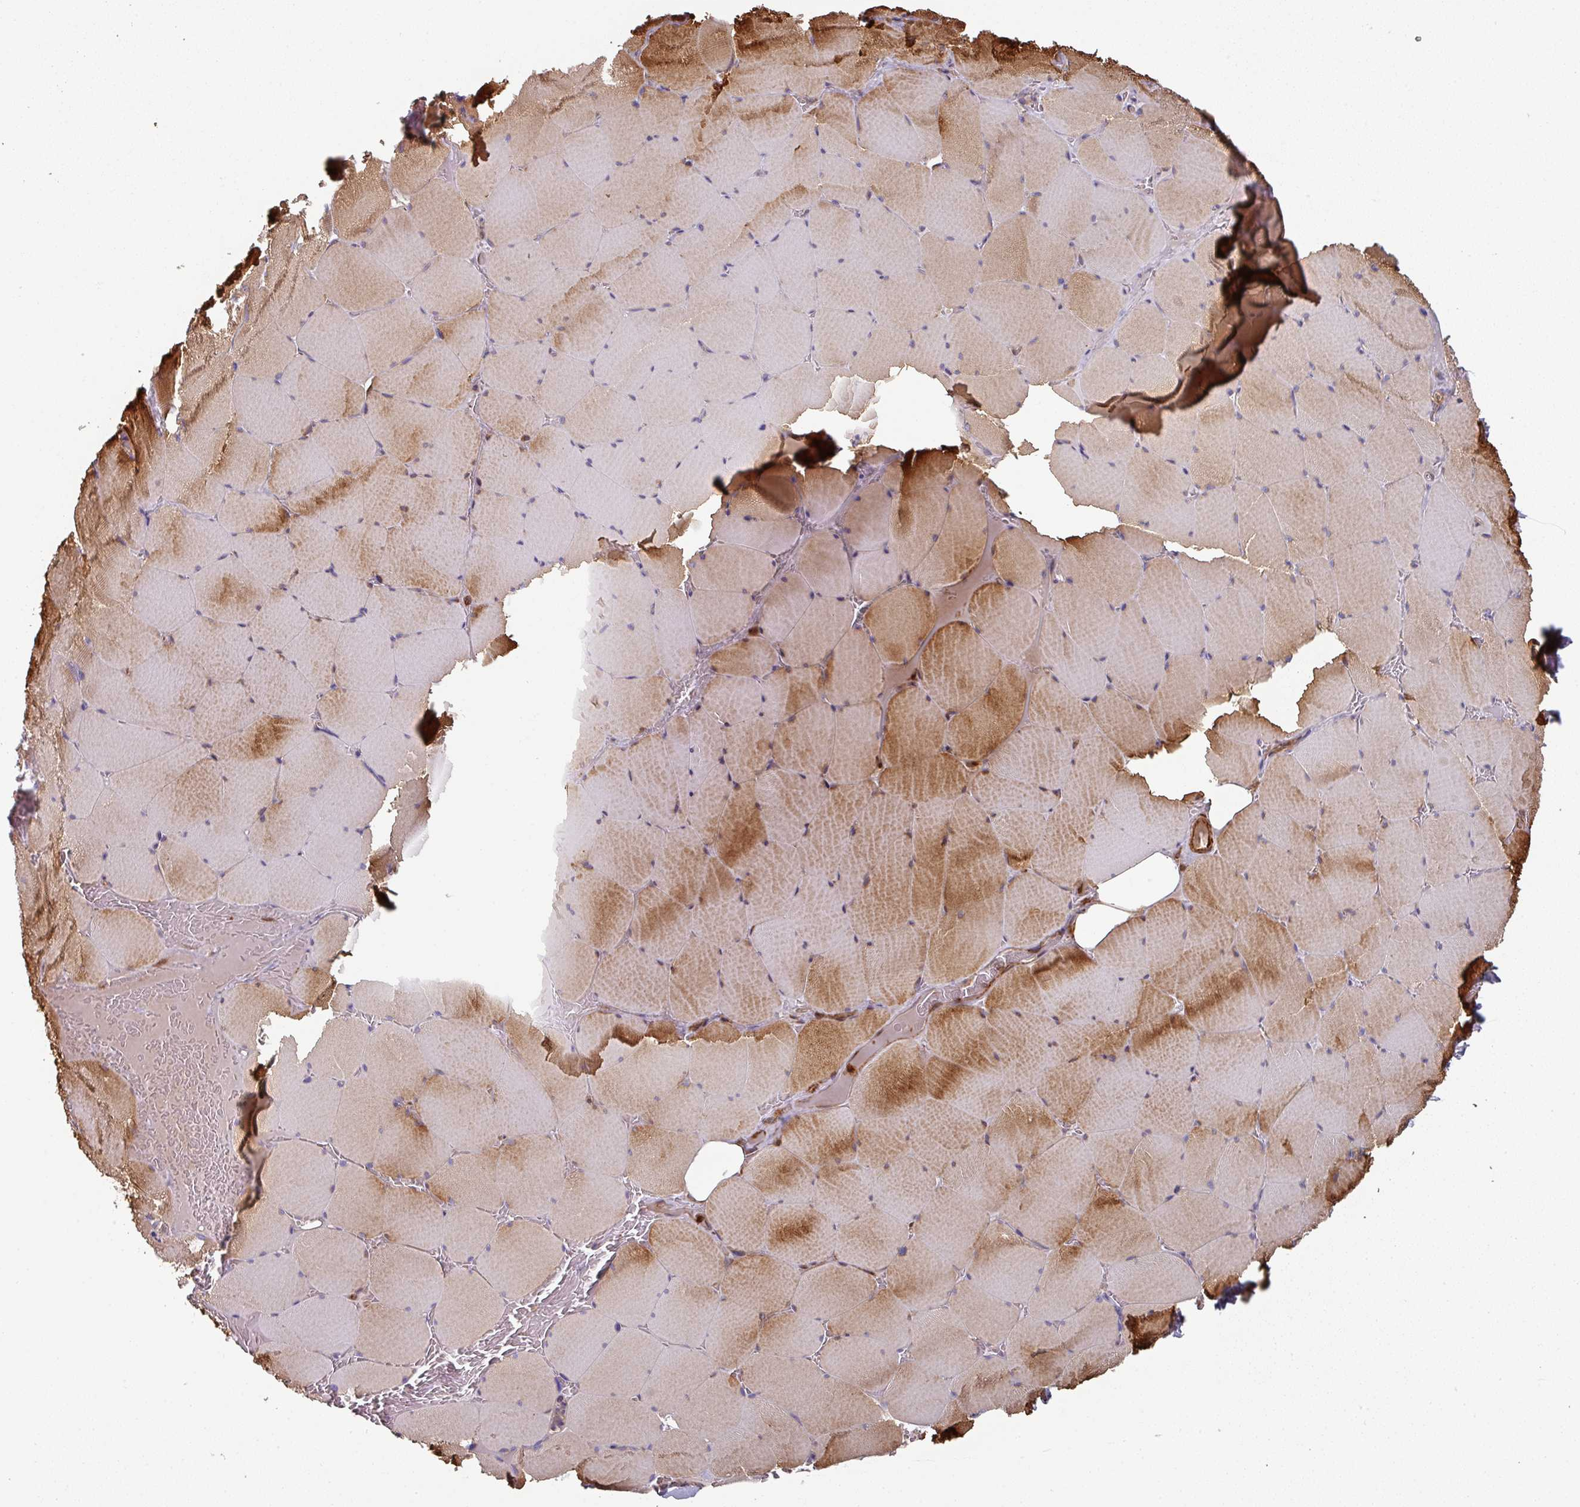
{"staining": {"intensity": "strong", "quantity": "25%-75%", "location": "cytoplasmic/membranous"}, "tissue": "skeletal muscle", "cell_type": "Myocytes", "image_type": "normal", "snomed": [{"axis": "morphology", "description": "Normal tissue, NOS"}, {"axis": "topography", "description": "Skeletal muscle"}, {"axis": "topography", "description": "Head-Neck"}], "caption": "High-magnification brightfield microscopy of benign skeletal muscle stained with DAB (brown) and counterstained with hematoxylin (blue). myocytes exhibit strong cytoplasmic/membranous expression is seen in approximately25%-75% of cells.", "gene": "SIK1", "patient": {"sex": "male", "age": 66}}